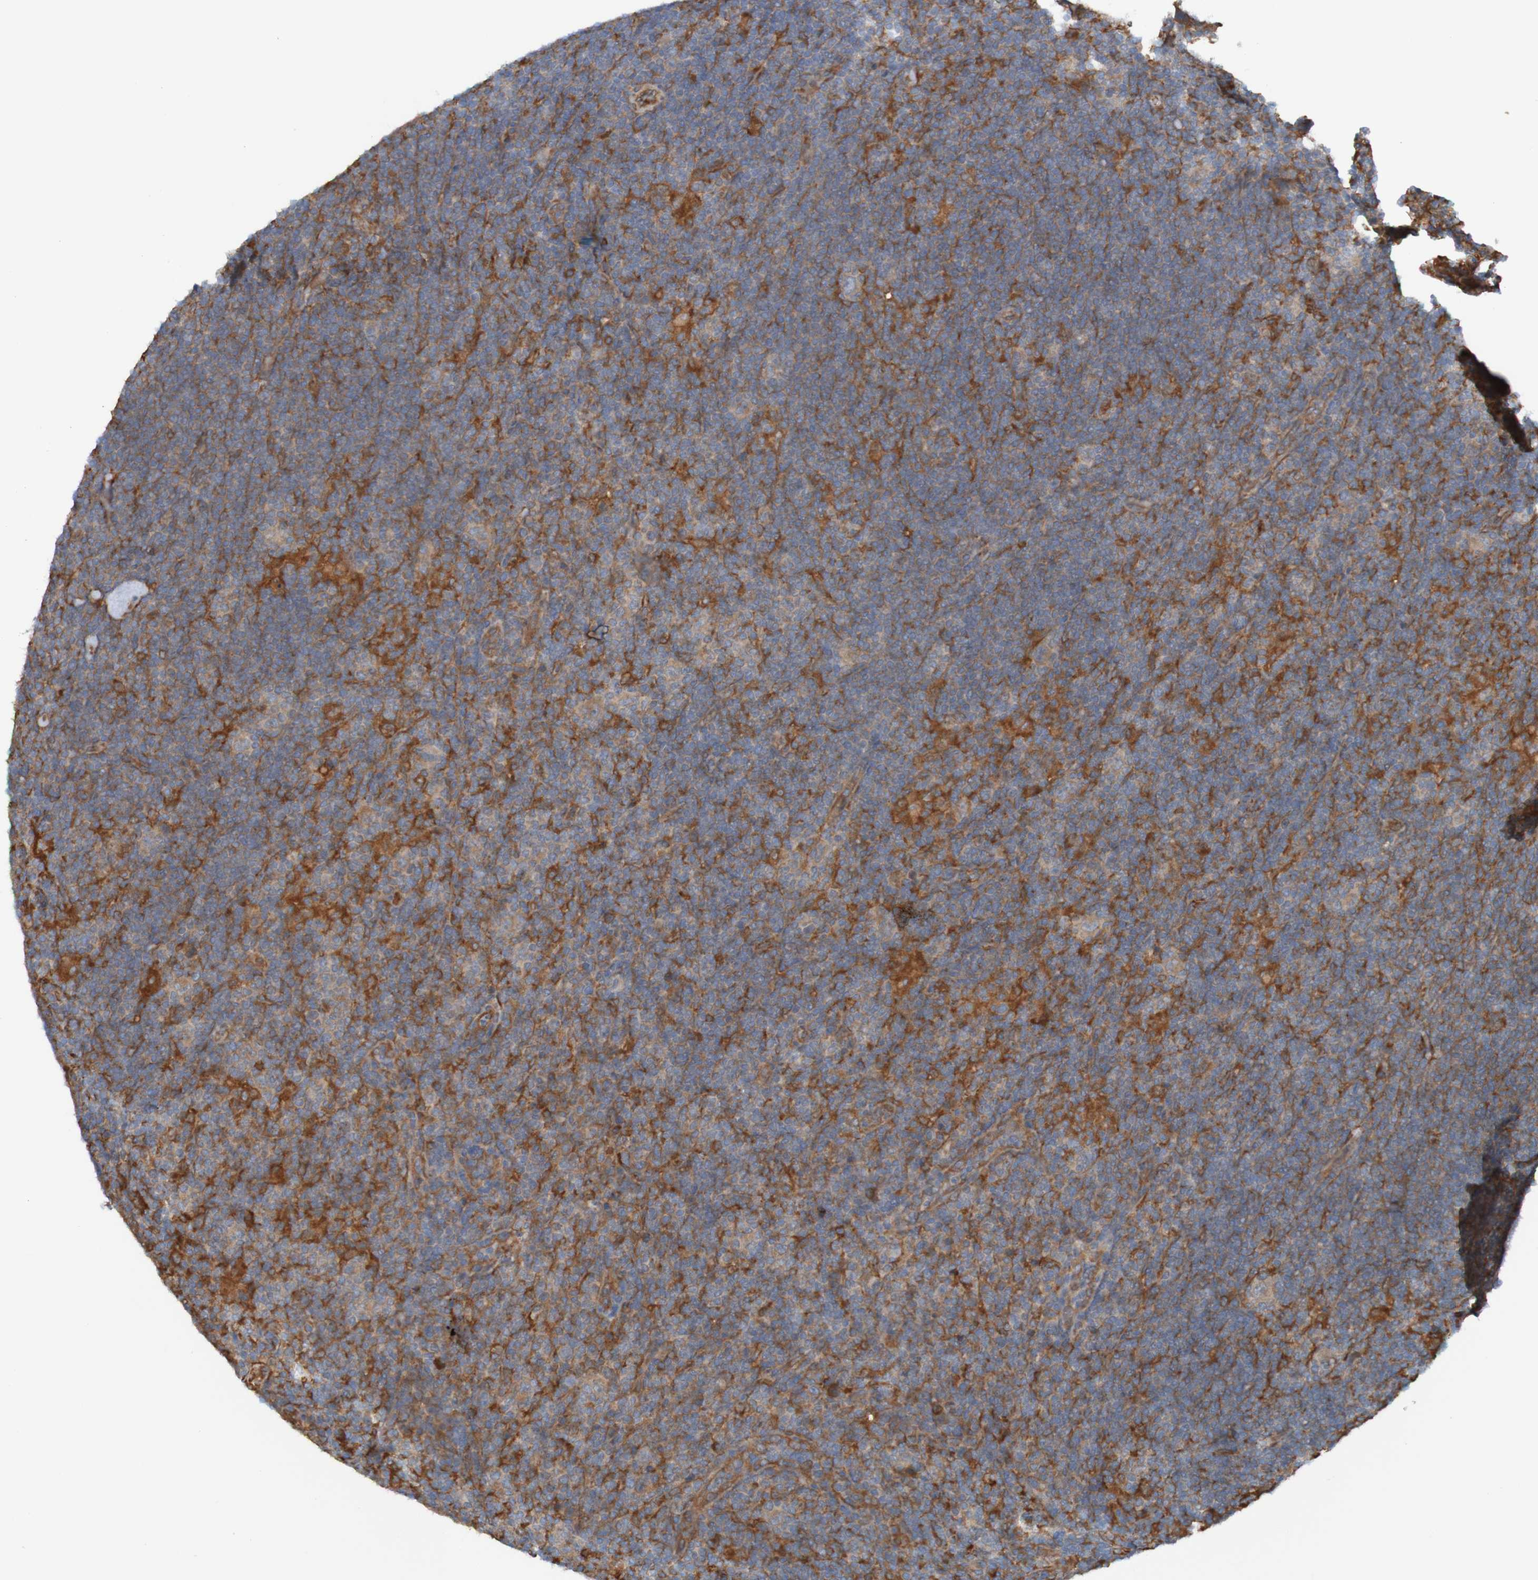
{"staining": {"intensity": "weak", "quantity": ">75%", "location": "cytoplasmic/membranous"}, "tissue": "lymphoma", "cell_type": "Tumor cells", "image_type": "cancer", "snomed": [{"axis": "morphology", "description": "Hodgkin's disease, NOS"}, {"axis": "topography", "description": "Lymph node"}], "caption": "Immunohistochemistry (IHC) of lymphoma displays low levels of weak cytoplasmic/membranous expression in approximately >75% of tumor cells.", "gene": "DNAJC4", "patient": {"sex": "female", "age": 57}}